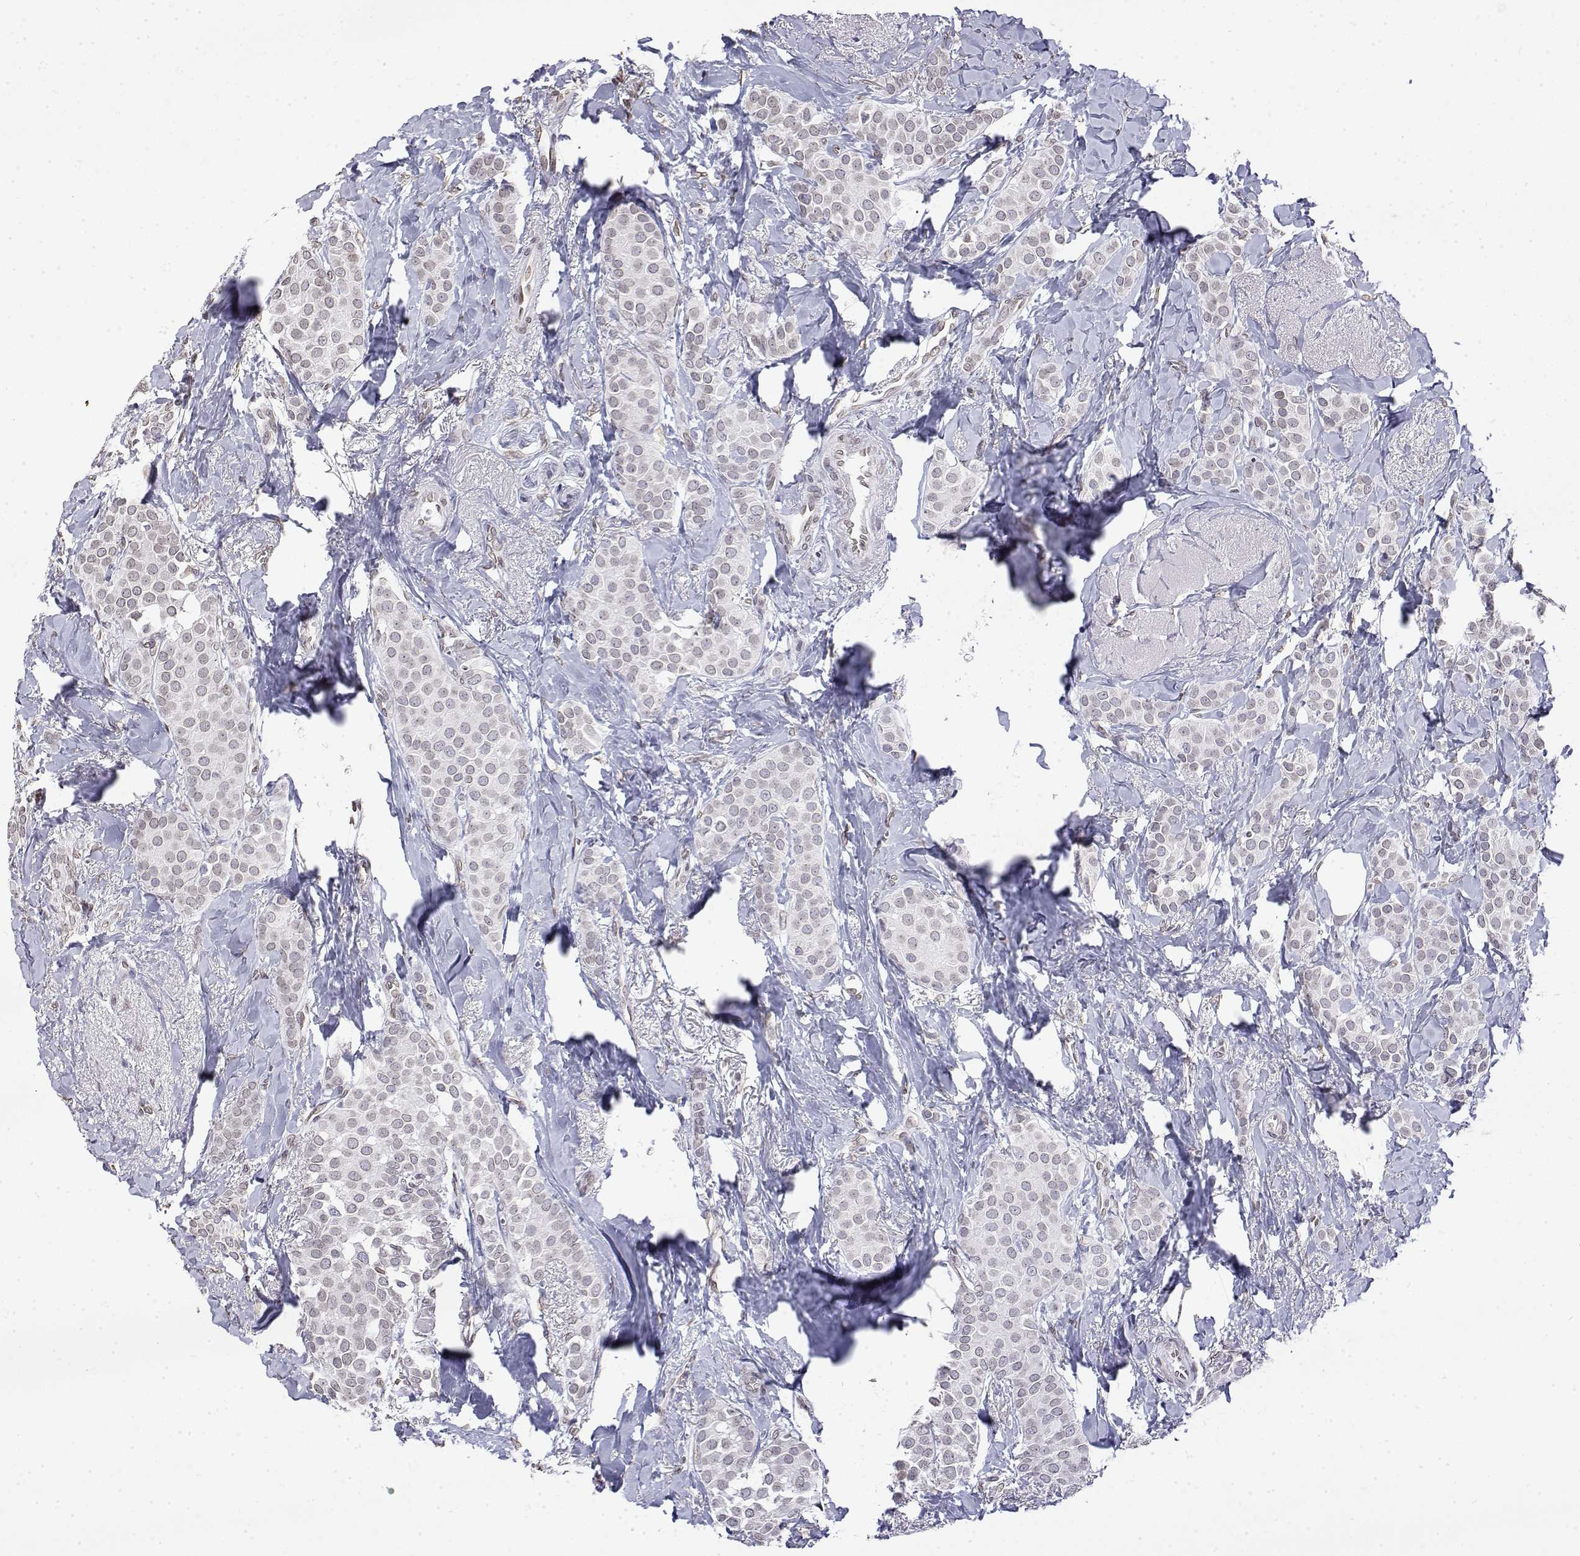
{"staining": {"intensity": "negative", "quantity": "none", "location": "none"}, "tissue": "breast cancer", "cell_type": "Tumor cells", "image_type": "cancer", "snomed": [{"axis": "morphology", "description": "Duct carcinoma"}, {"axis": "topography", "description": "Breast"}], "caption": "The immunohistochemistry photomicrograph has no significant expression in tumor cells of invasive ductal carcinoma (breast) tissue.", "gene": "ZNF532", "patient": {"sex": "female", "age": 79}}